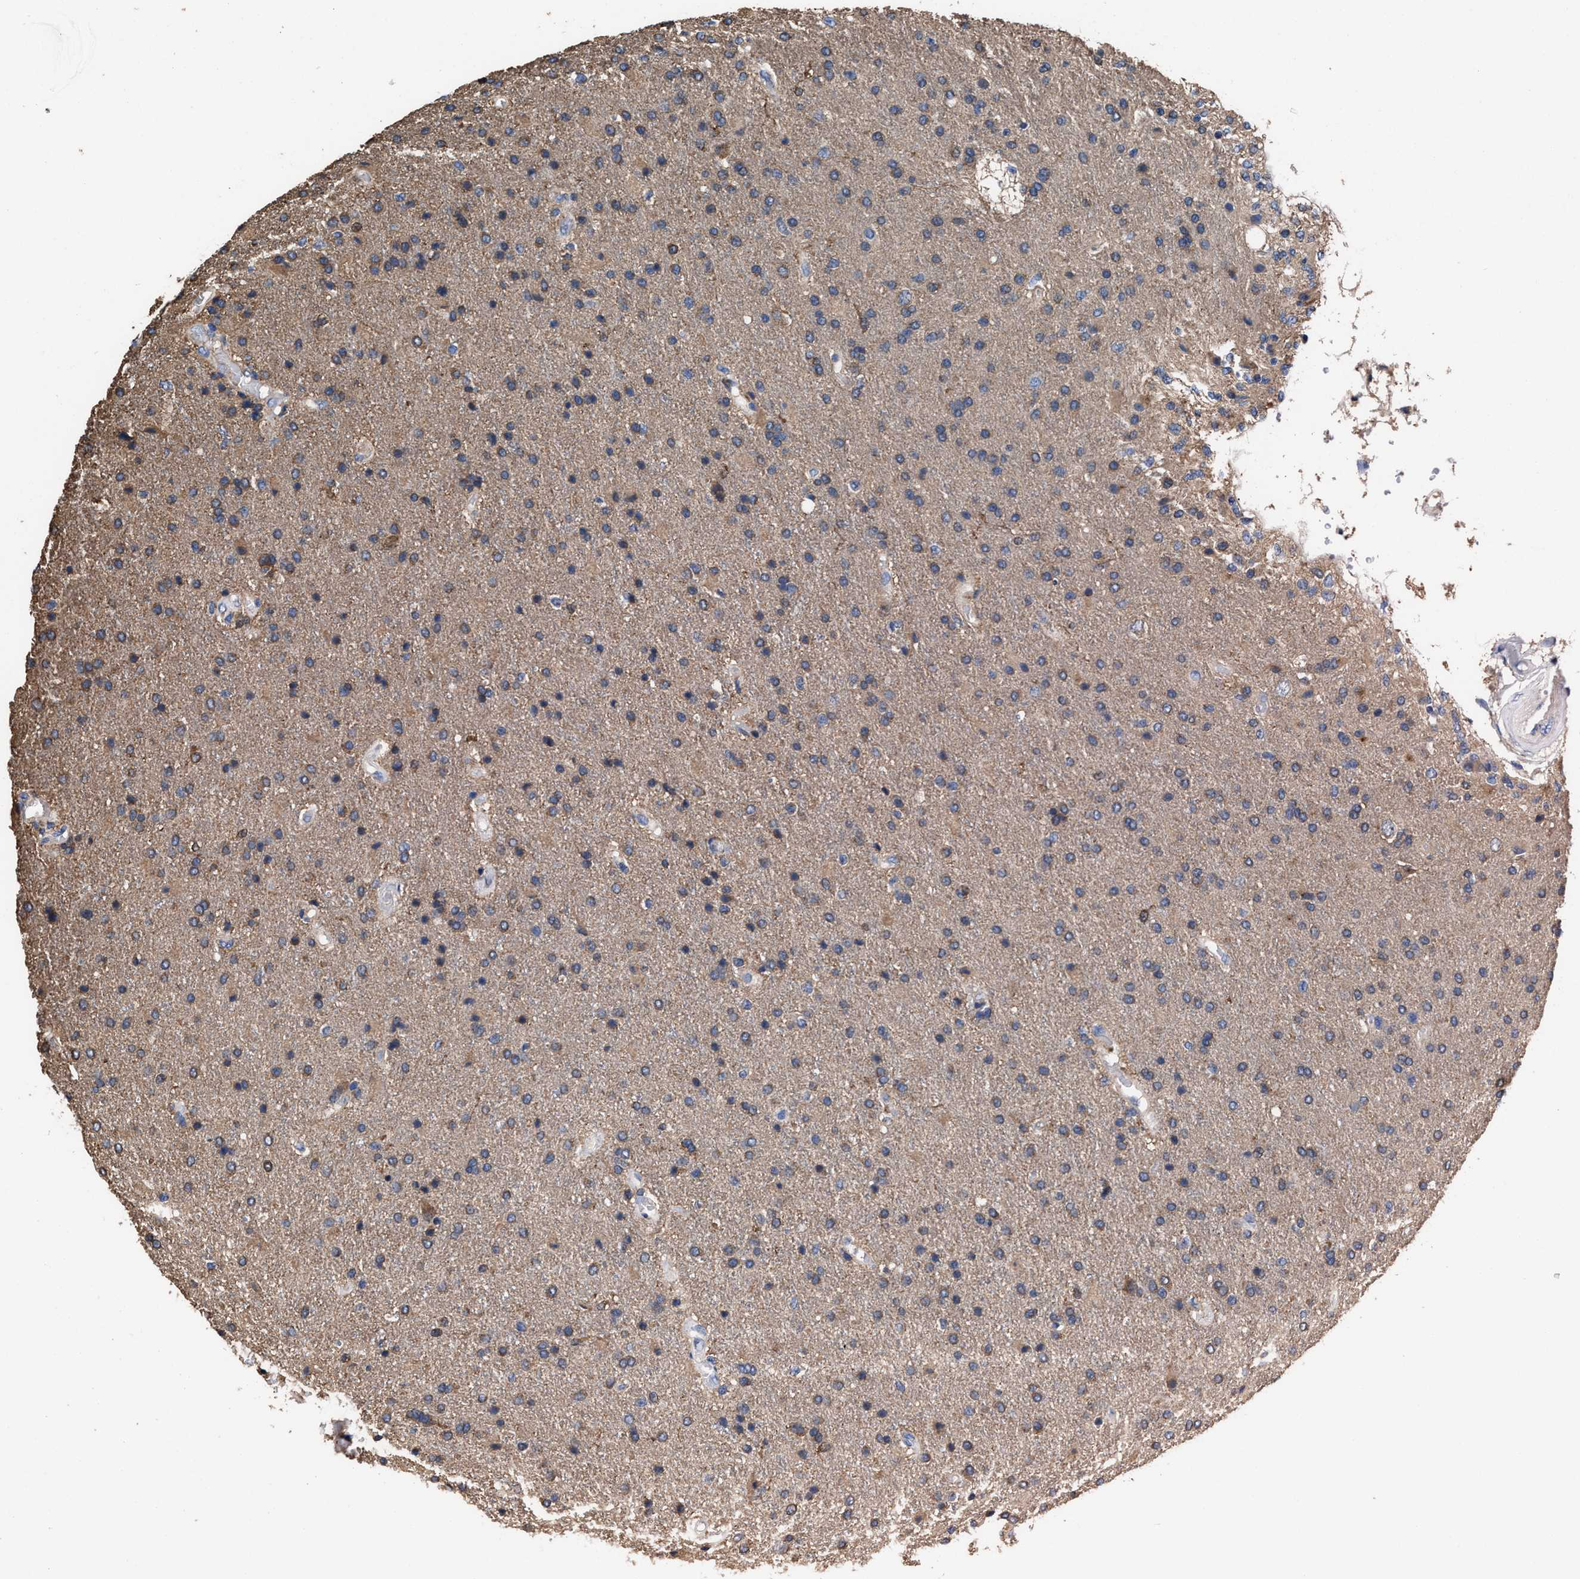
{"staining": {"intensity": "weak", "quantity": "25%-75%", "location": "cytoplasmic/membranous"}, "tissue": "glioma", "cell_type": "Tumor cells", "image_type": "cancer", "snomed": [{"axis": "morphology", "description": "Glioma, malignant, High grade"}, {"axis": "topography", "description": "Brain"}], "caption": "Immunohistochemistry staining of glioma, which demonstrates low levels of weak cytoplasmic/membranous positivity in approximately 25%-75% of tumor cells indicating weak cytoplasmic/membranous protein positivity. The staining was performed using DAB (3,3'-diaminobenzidine) (brown) for protein detection and nuclei were counterstained in hematoxylin (blue).", "gene": "TMEM30A", "patient": {"sex": "male", "age": 72}}